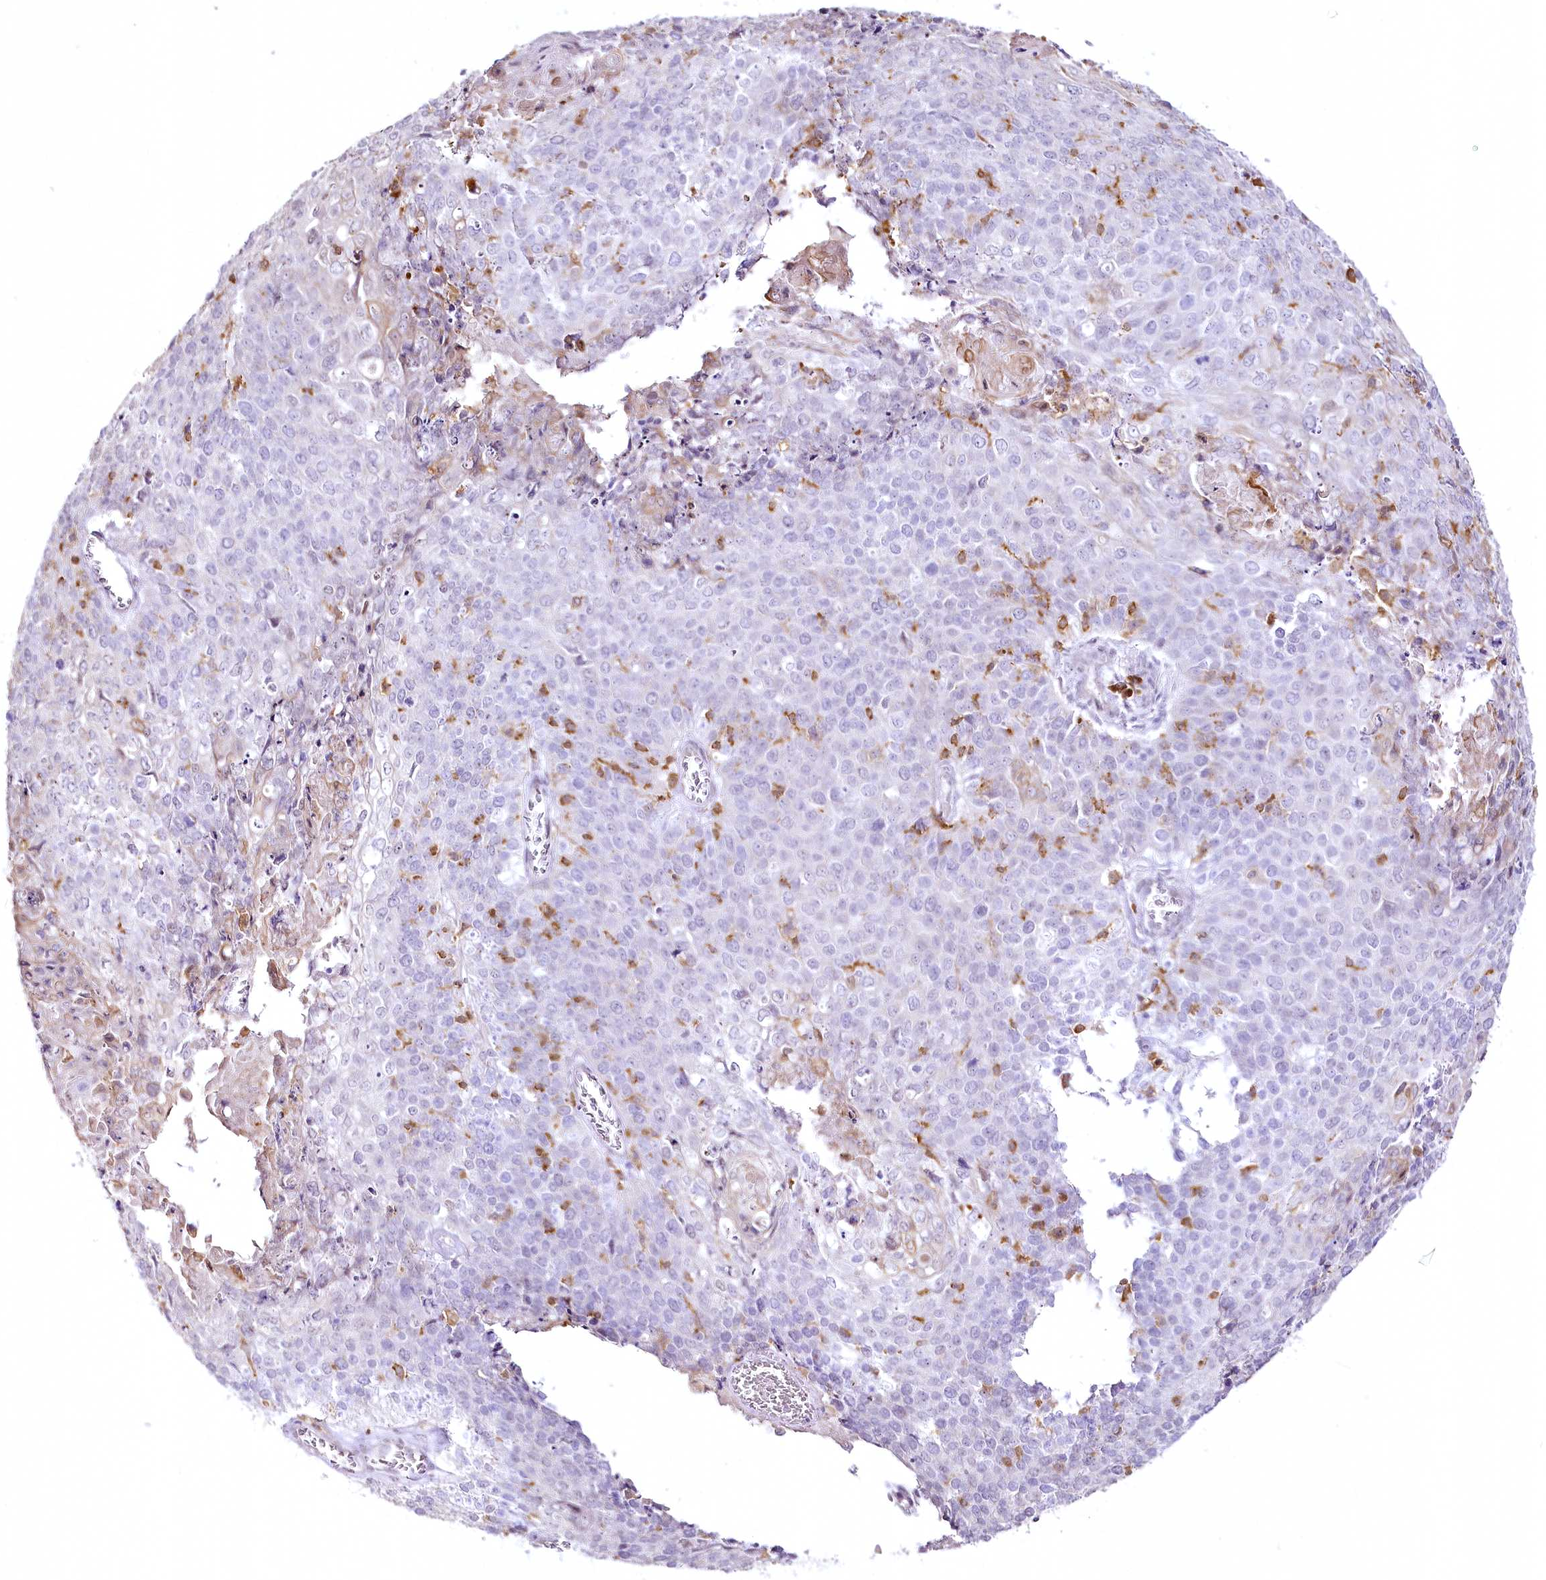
{"staining": {"intensity": "negative", "quantity": "none", "location": "none"}, "tissue": "cervical cancer", "cell_type": "Tumor cells", "image_type": "cancer", "snomed": [{"axis": "morphology", "description": "Squamous cell carcinoma, NOS"}, {"axis": "topography", "description": "Cervix"}], "caption": "Immunohistochemistry (IHC) micrograph of neoplastic tissue: cervical squamous cell carcinoma stained with DAB (3,3'-diaminobenzidine) exhibits no significant protein staining in tumor cells.", "gene": "DOCK2", "patient": {"sex": "female", "age": 39}}